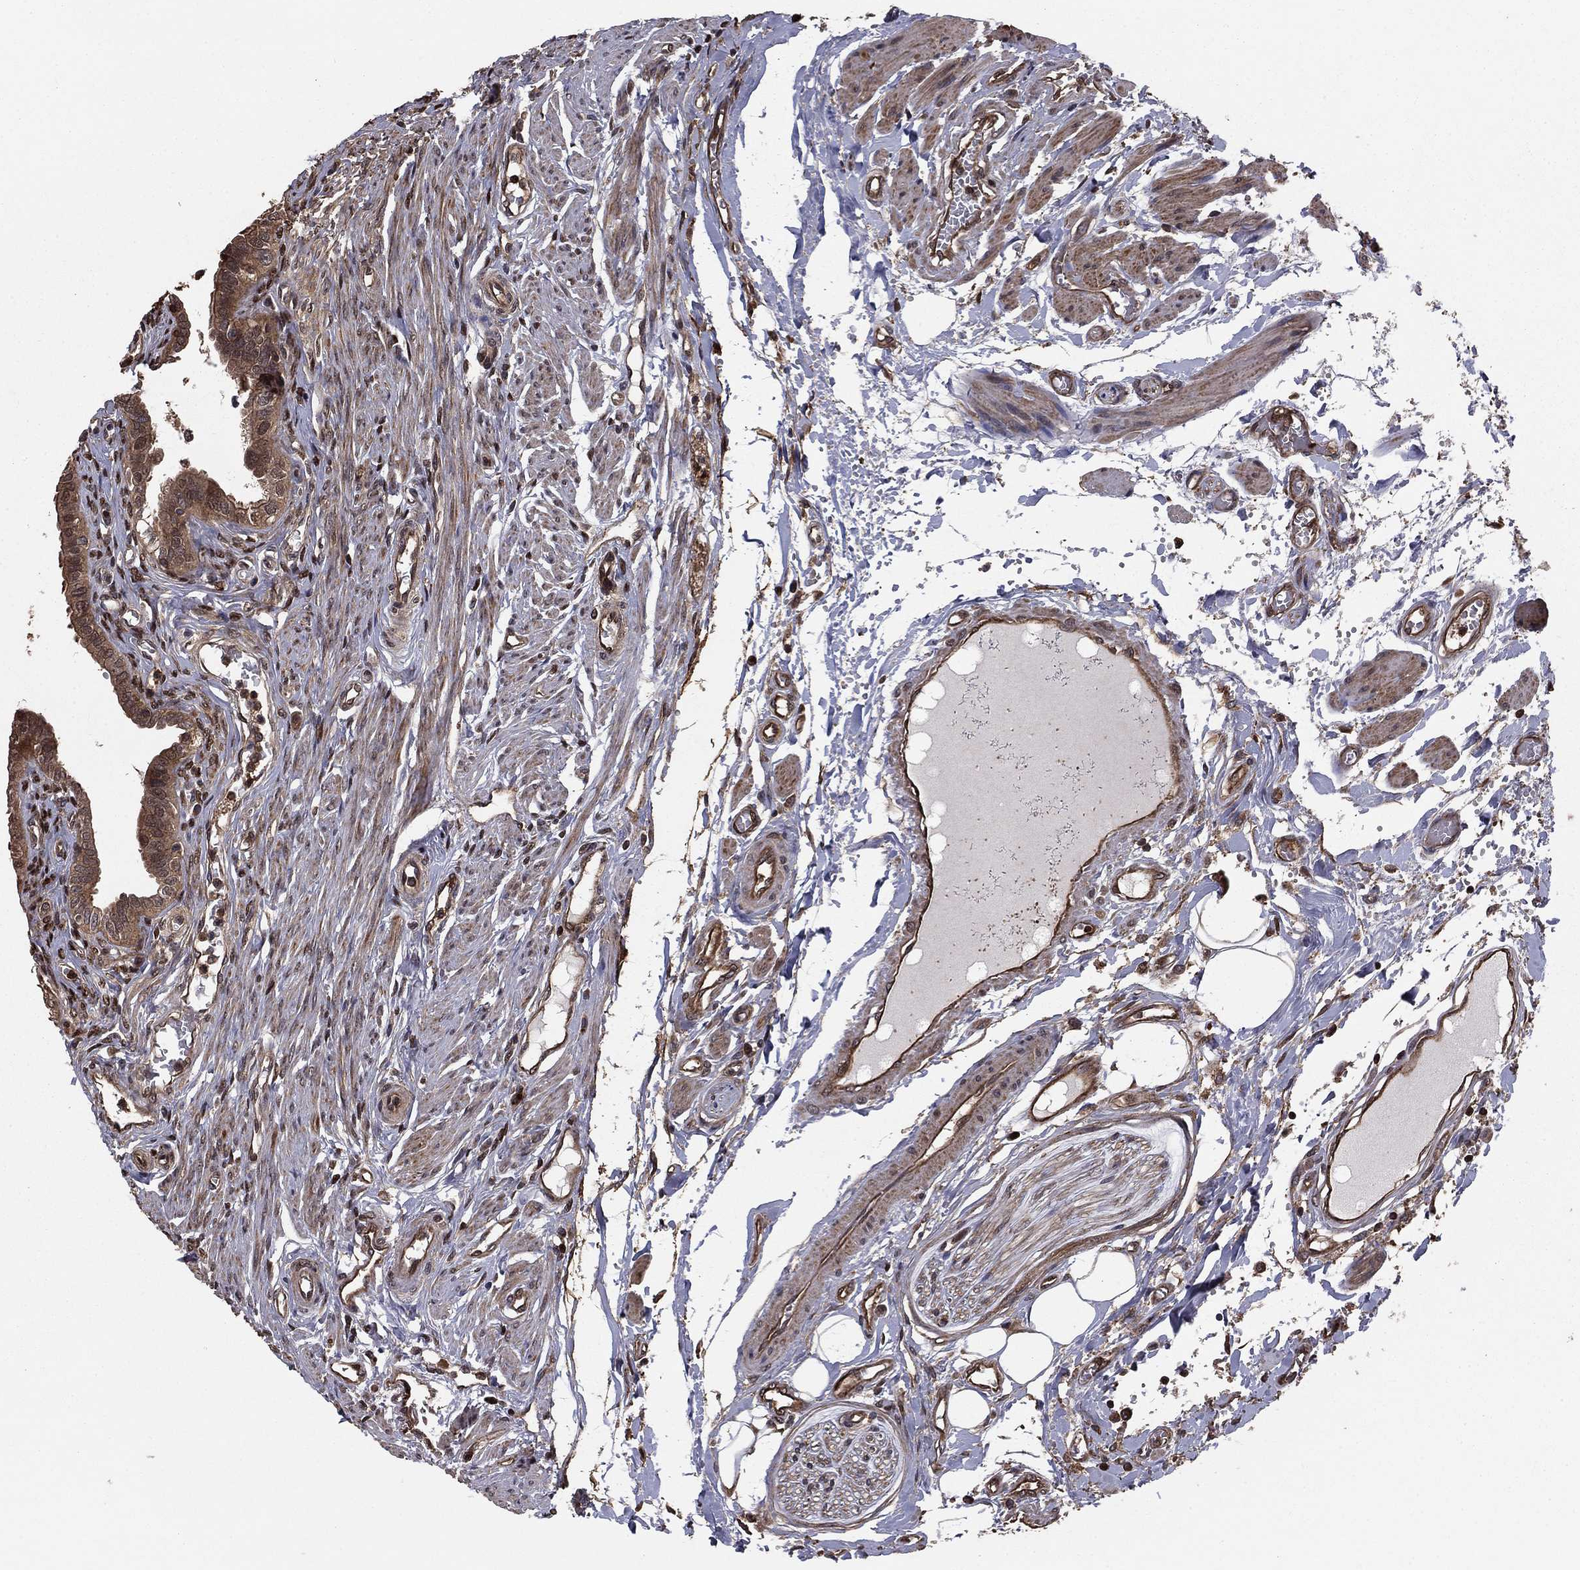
{"staining": {"intensity": "moderate", "quantity": ">75%", "location": "cytoplasmic/membranous"}, "tissue": "fallopian tube", "cell_type": "Glandular cells", "image_type": "normal", "snomed": [{"axis": "morphology", "description": "Normal tissue, NOS"}, {"axis": "morphology", "description": "Carcinoma, endometroid"}, {"axis": "topography", "description": "Fallopian tube"}, {"axis": "topography", "description": "Ovary"}], "caption": "An immunohistochemistry image of normal tissue is shown. Protein staining in brown labels moderate cytoplasmic/membranous positivity in fallopian tube within glandular cells.", "gene": "GYG1", "patient": {"sex": "female", "age": 42}}